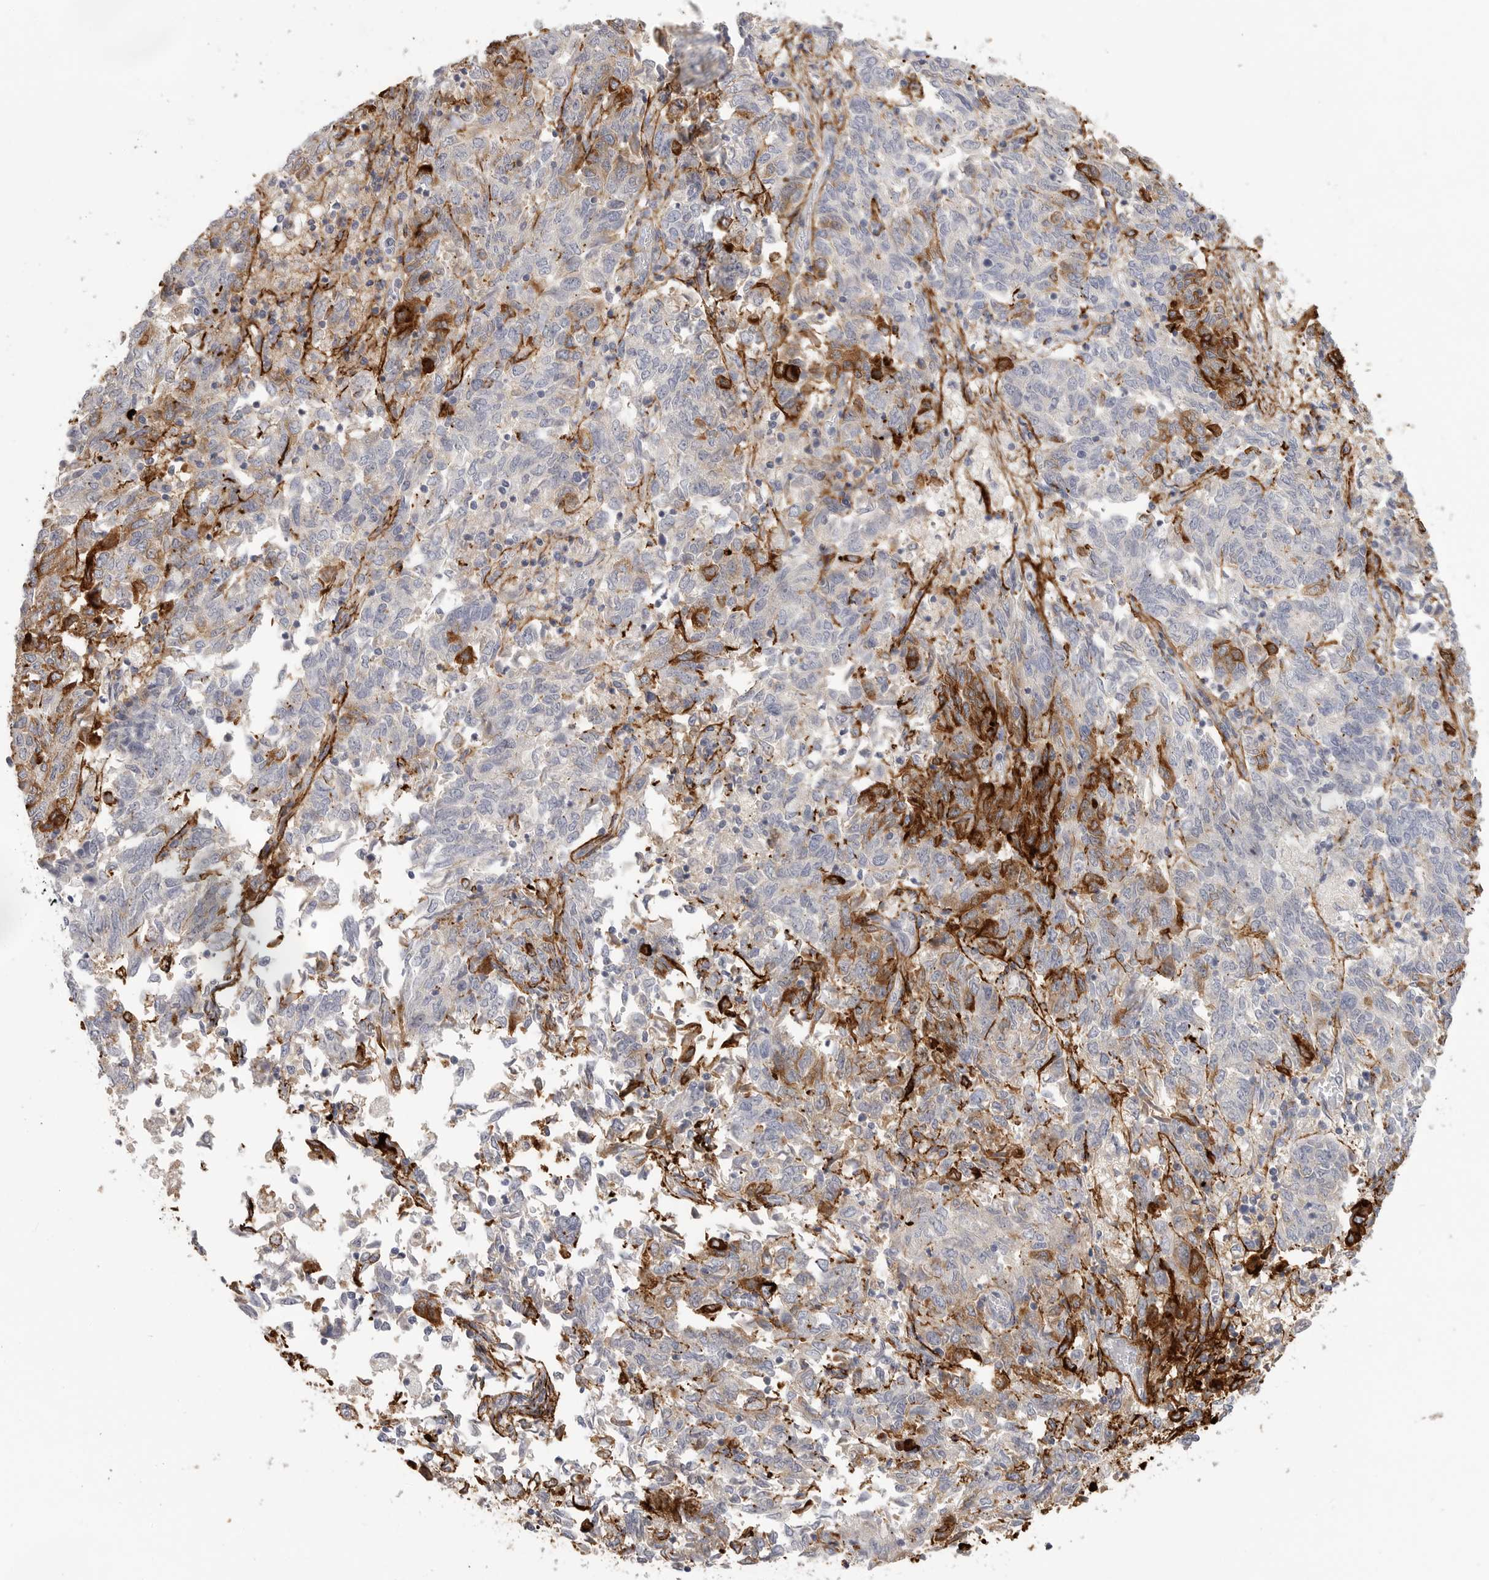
{"staining": {"intensity": "negative", "quantity": "none", "location": "none"}, "tissue": "endometrial cancer", "cell_type": "Tumor cells", "image_type": "cancer", "snomed": [{"axis": "morphology", "description": "Adenocarcinoma, NOS"}, {"axis": "topography", "description": "Endometrium"}], "caption": "Immunohistochemical staining of adenocarcinoma (endometrial) displays no significant positivity in tumor cells.", "gene": "FBN2", "patient": {"sex": "female", "age": 80}}